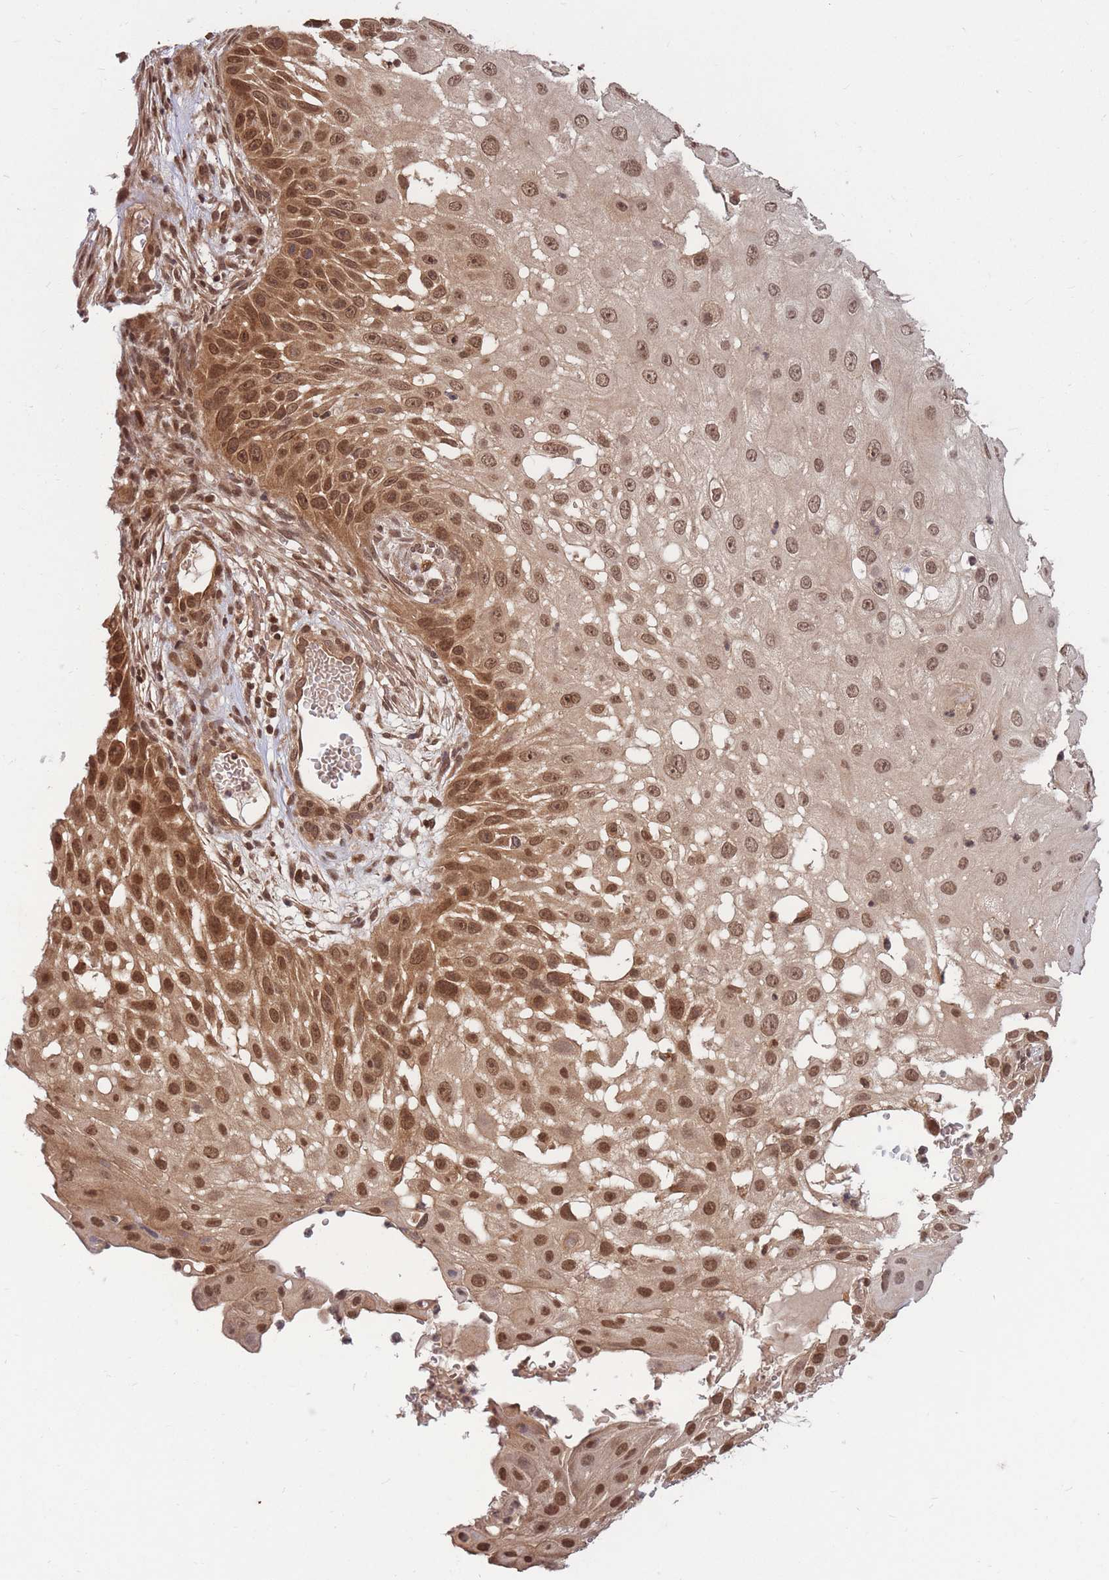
{"staining": {"intensity": "strong", "quantity": ">75%", "location": "cytoplasmic/membranous,nuclear"}, "tissue": "skin cancer", "cell_type": "Tumor cells", "image_type": "cancer", "snomed": [{"axis": "morphology", "description": "Squamous cell carcinoma, NOS"}, {"axis": "topography", "description": "Skin"}], "caption": "DAB (3,3'-diaminobenzidine) immunohistochemical staining of skin cancer reveals strong cytoplasmic/membranous and nuclear protein staining in approximately >75% of tumor cells.", "gene": "SRA1", "patient": {"sex": "female", "age": 44}}